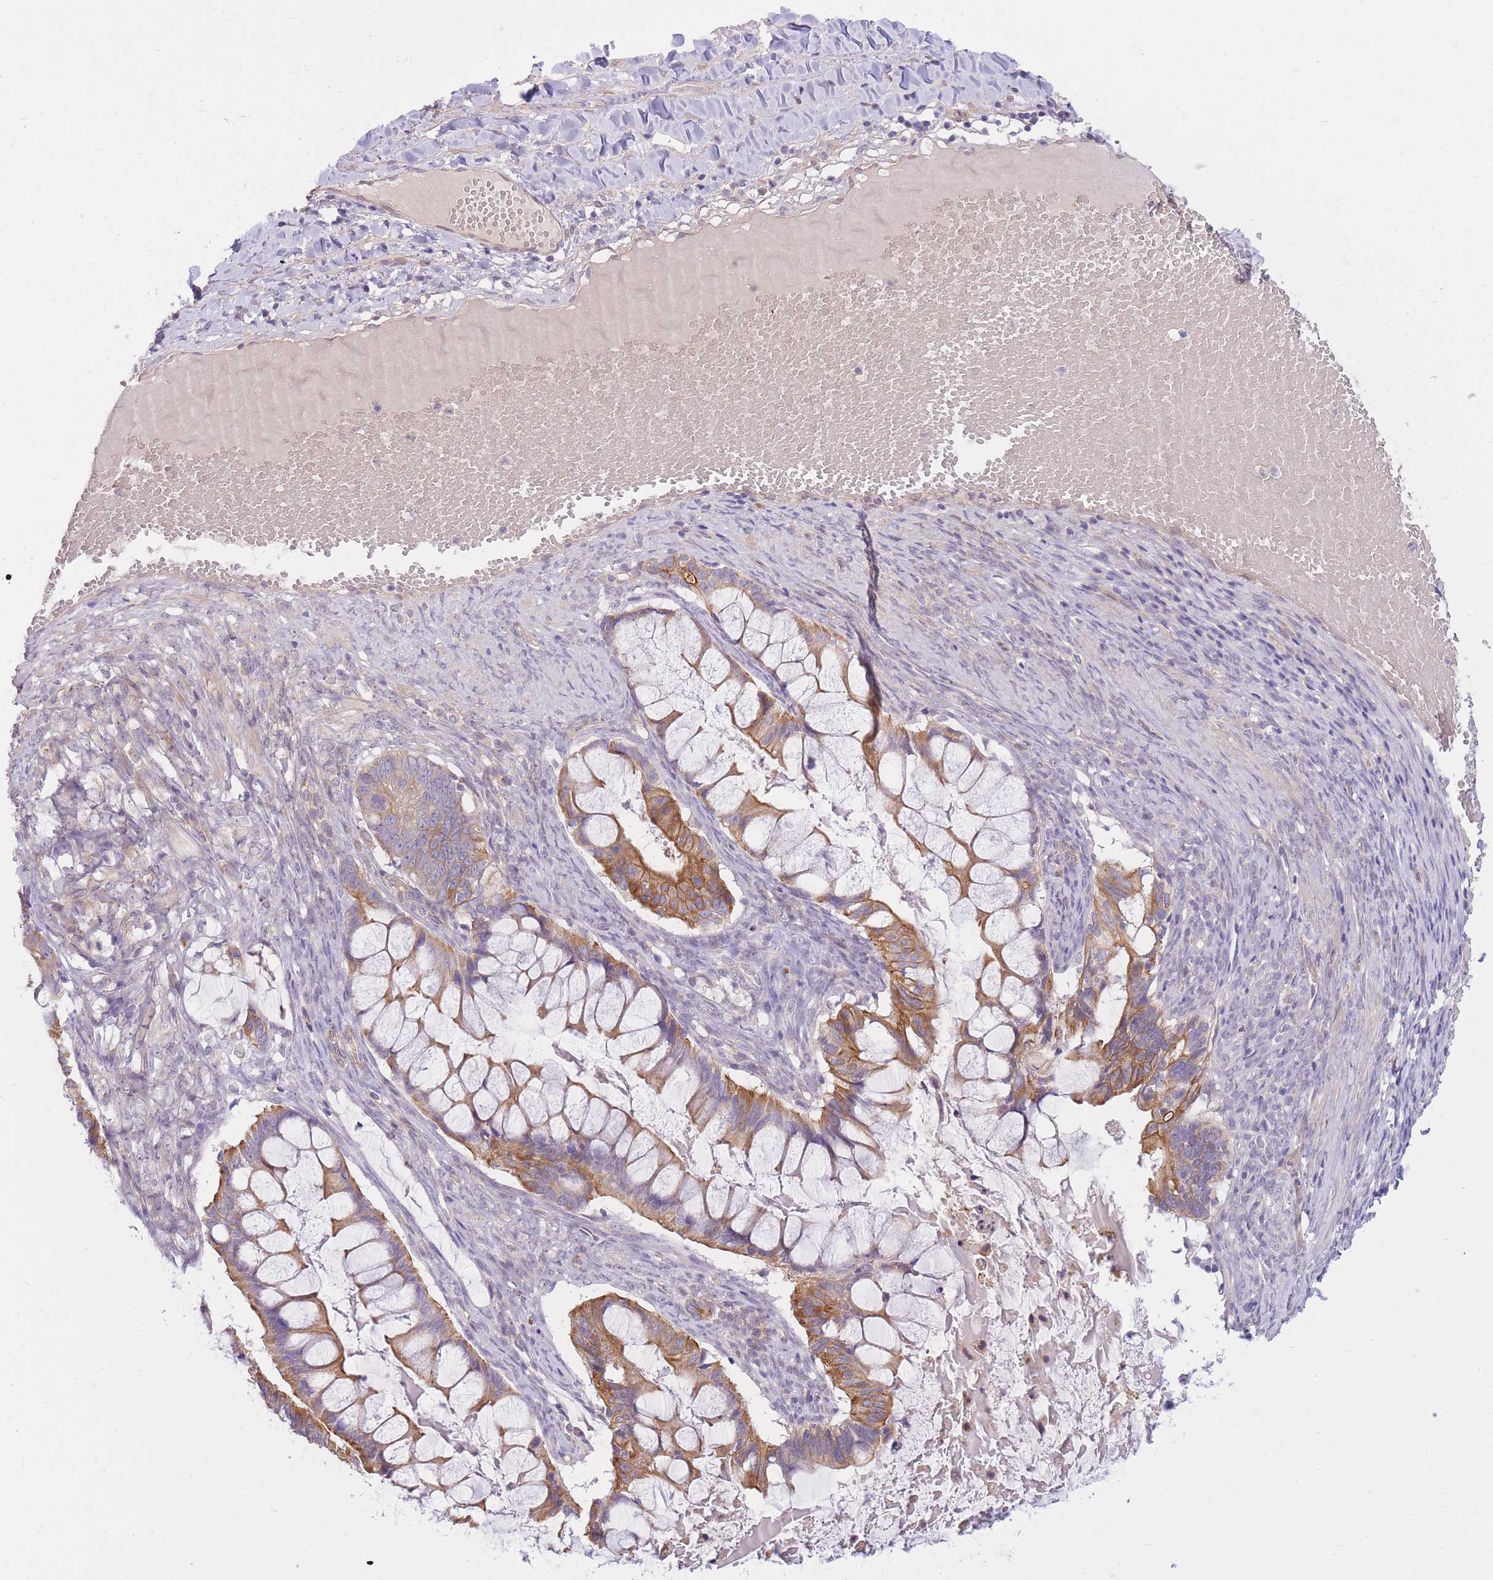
{"staining": {"intensity": "moderate", "quantity": ">75%", "location": "cytoplasmic/membranous"}, "tissue": "ovarian cancer", "cell_type": "Tumor cells", "image_type": "cancer", "snomed": [{"axis": "morphology", "description": "Cystadenocarcinoma, mucinous, NOS"}, {"axis": "topography", "description": "Ovary"}], "caption": "Protein analysis of ovarian mucinous cystadenocarcinoma tissue reveals moderate cytoplasmic/membranous expression in approximately >75% of tumor cells. The protein of interest is stained brown, and the nuclei are stained in blue (DAB (3,3'-diaminobenzidine) IHC with brightfield microscopy, high magnification).", "gene": "REV1", "patient": {"sex": "female", "age": 61}}